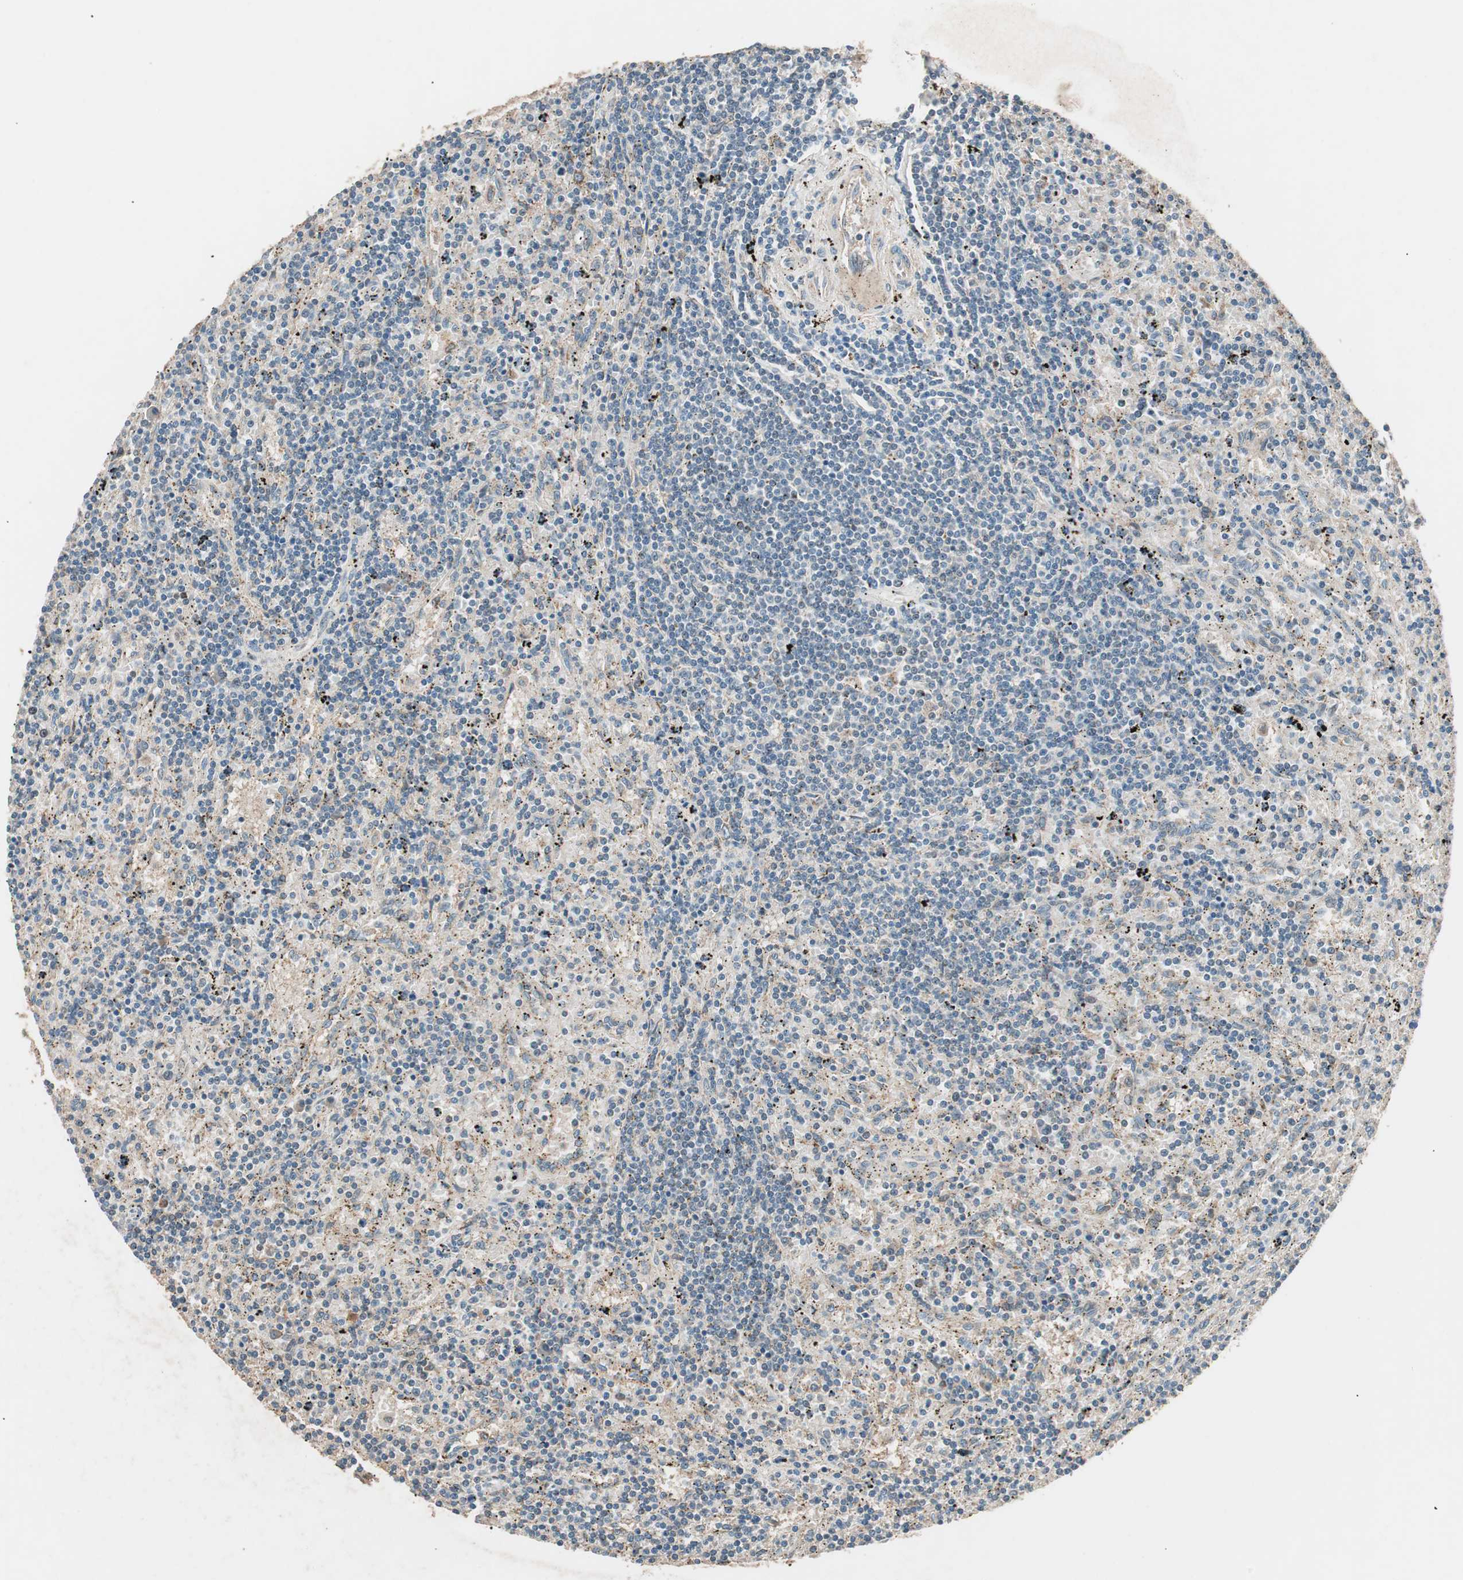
{"staining": {"intensity": "negative", "quantity": "none", "location": "none"}, "tissue": "lymphoma", "cell_type": "Tumor cells", "image_type": "cancer", "snomed": [{"axis": "morphology", "description": "Malignant lymphoma, non-Hodgkin's type, Low grade"}, {"axis": "topography", "description": "Spleen"}], "caption": "IHC photomicrograph of neoplastic tissue: lymphoma stained with DAB displays no significant protein positivity in tumor cells.", "gene": "NFRKB", "patient": {"sex": "male", "age": 76}}